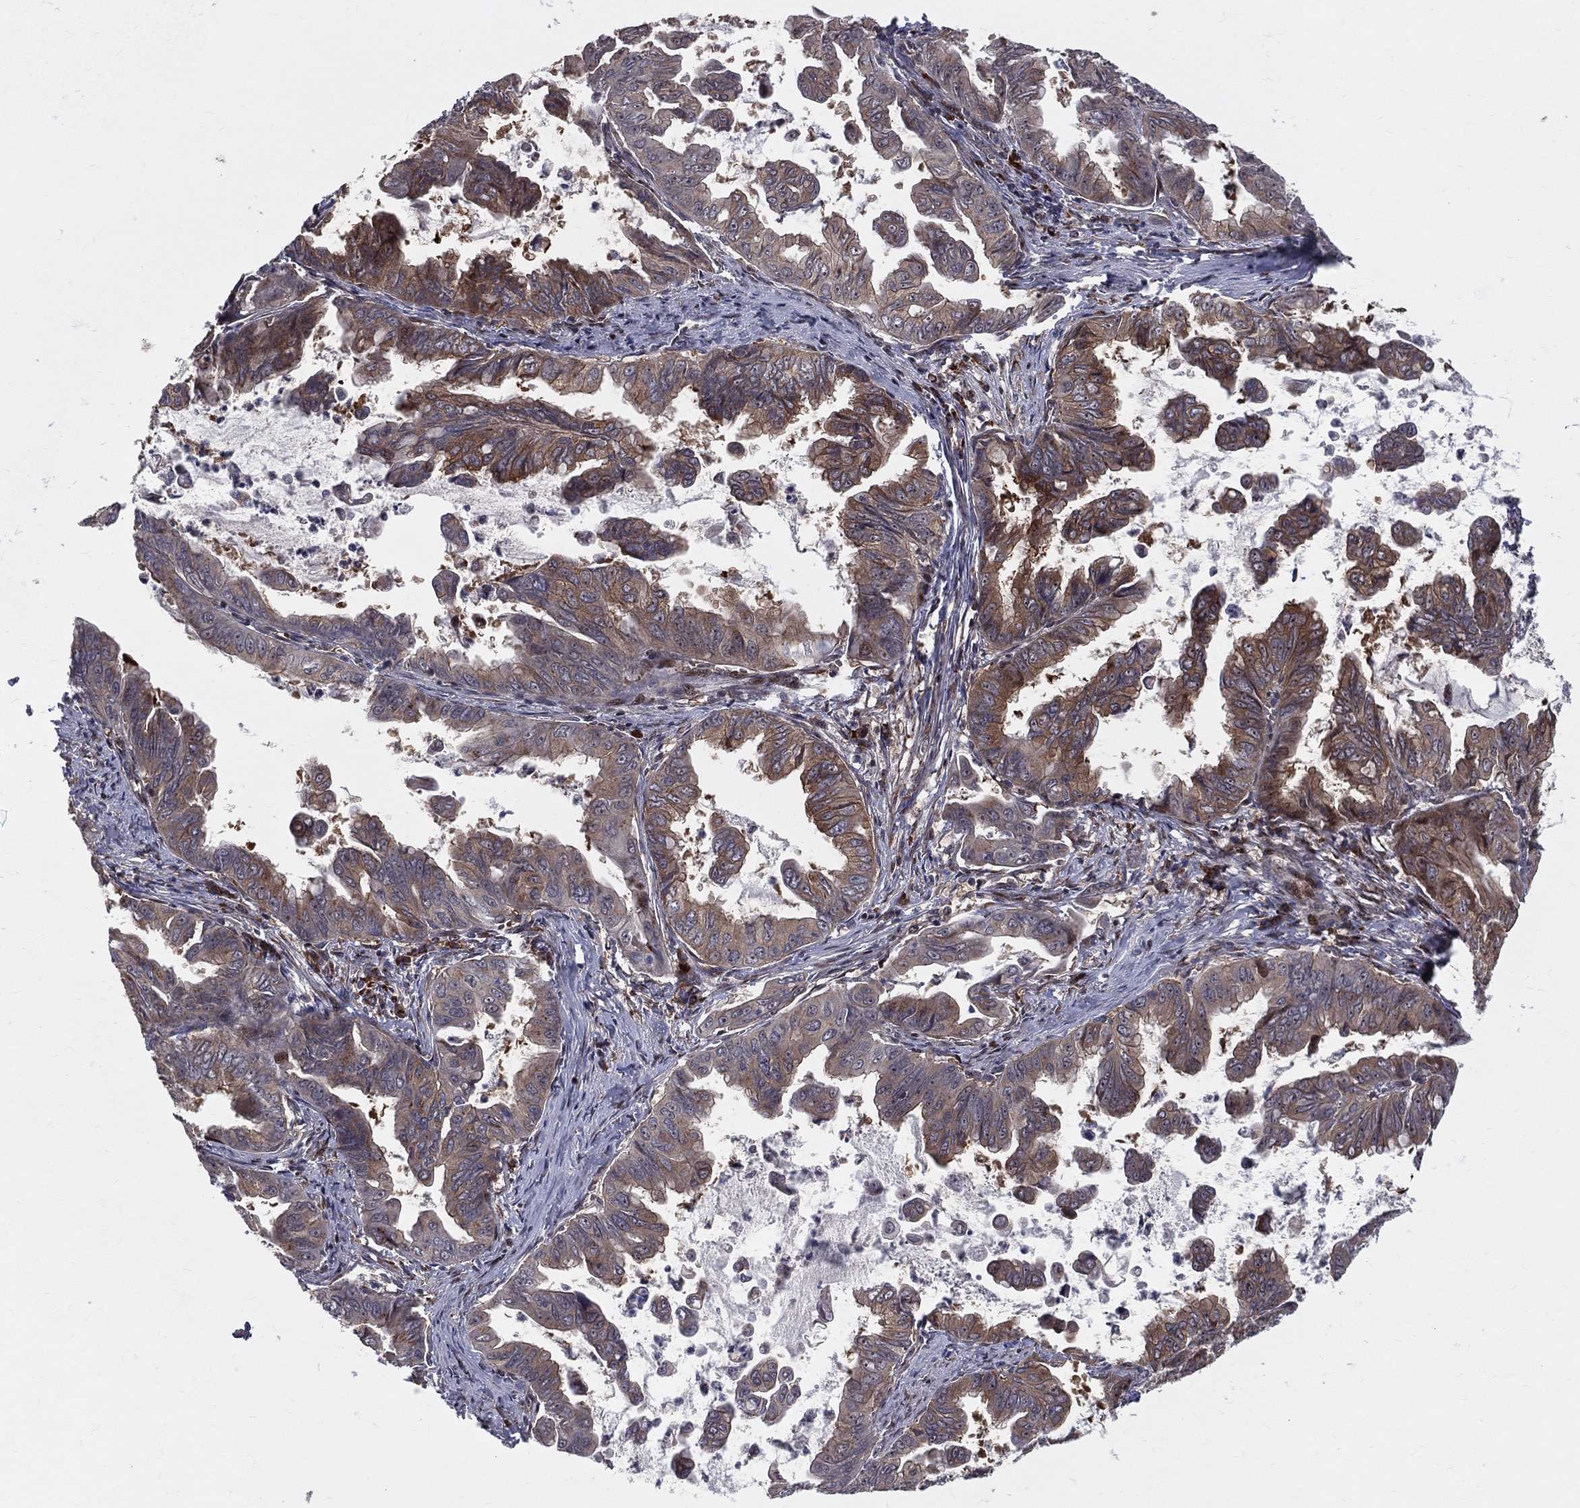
{"staining": {"intensity": "strong", "quantity": "25%-75%", "location": "cytoplasmic/membranous"}, "tissue": "stomach cancer", "cell_type": "Tumor cells", "image_type": "cancer", "snomed": [{"axis": "morphology", "description": "Adenocarcinoma, NOS"}, {"axis": "topography", "description": "Stomach, upper"}], "caption": "Strong cytoplasmic/membranous protein staining is identified in approximately 25%-75% of tumor cells in adenocarcinoma (stomach).", "gene": "VHL", "patient": {"sex": "male", "age": 80}}